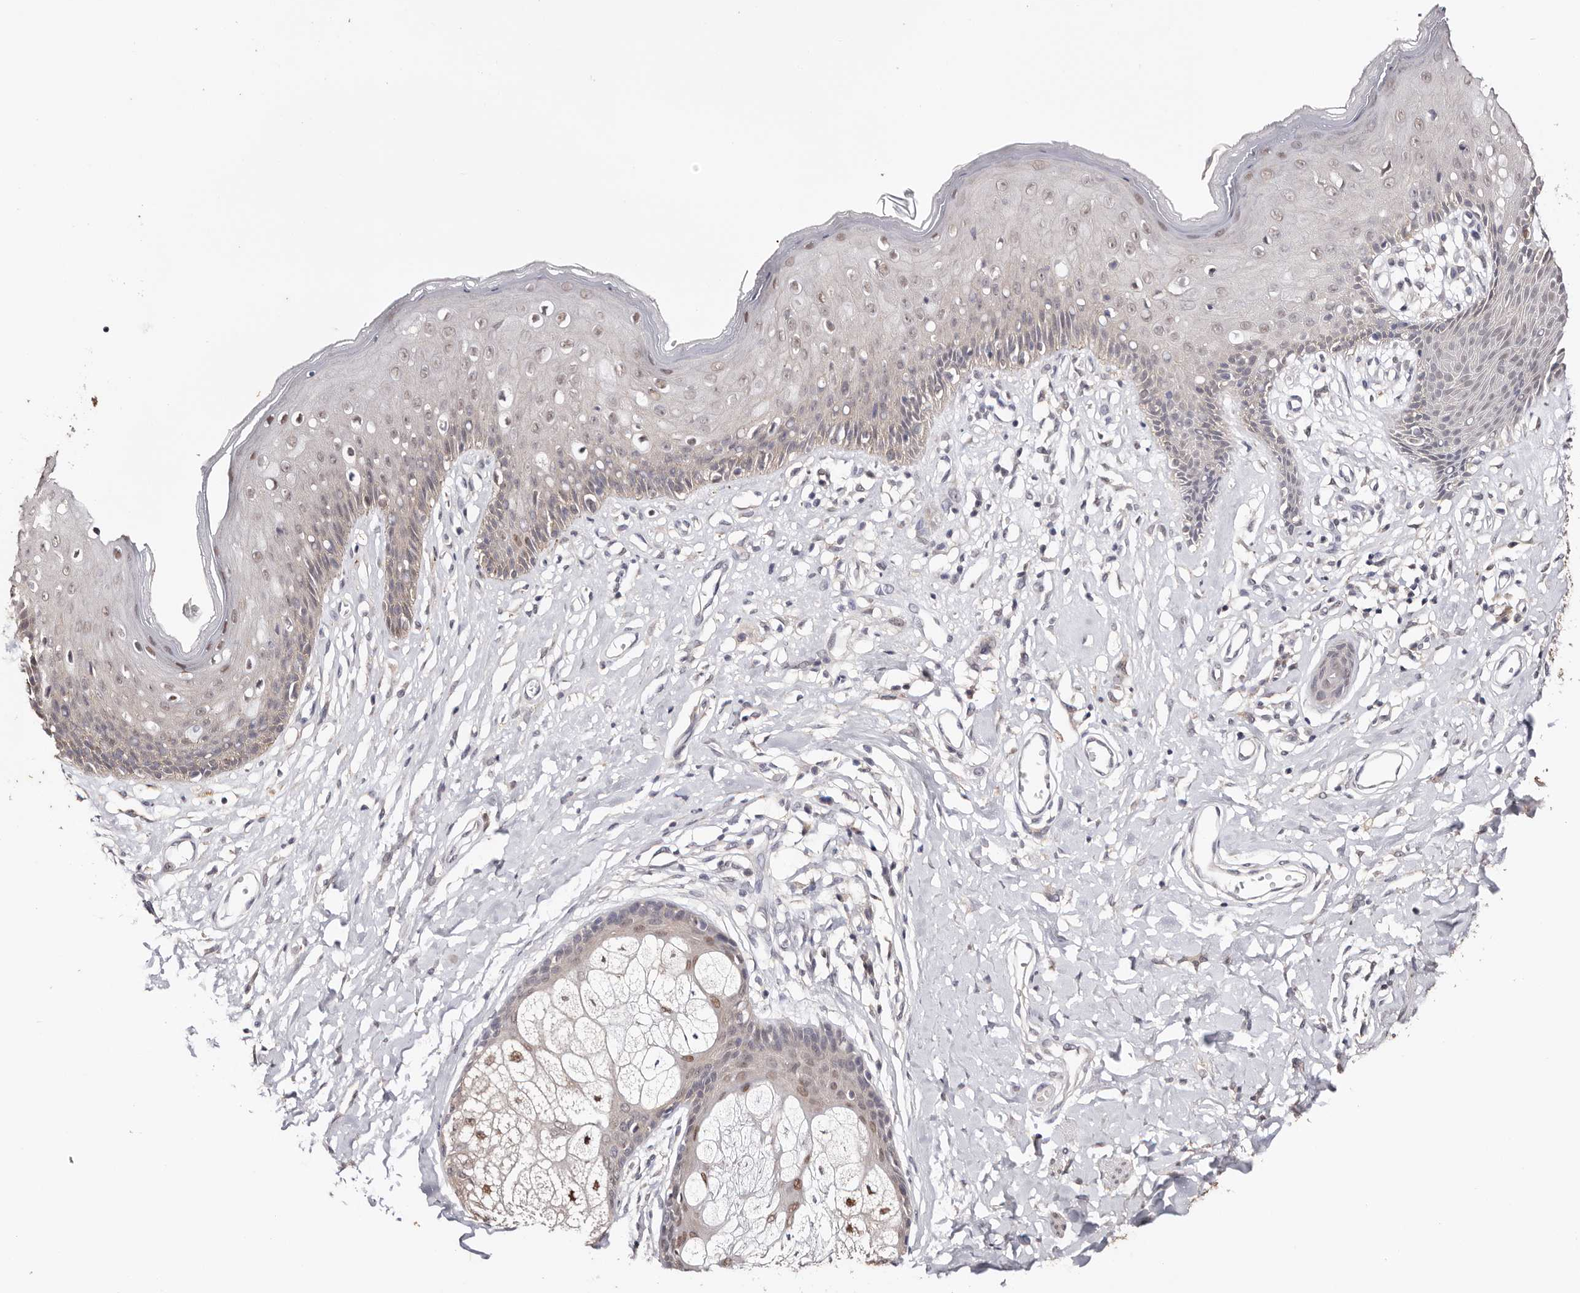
{"staining": {"intensity": "weak", "quantity": "<25%", "location": "nuclear"}, "tissue": "skin", "cell_type": "Epidermal cells", "image_type": "normal", "snomed": [{"axis": "morphology", "description": "Normal tissue, NOS"}, {"axis": "morphology", "description": "Squamous cell carcinoma, NOS"}, {"axis": "topography", "description": "Vulva"}], "caption": "This is a histopathology image of immunohistochemistry staining of normal skin, which shows no positivity in epidermal cells.", "gene": "TYW3", "patient": {"sex": "female", "age": 85}}